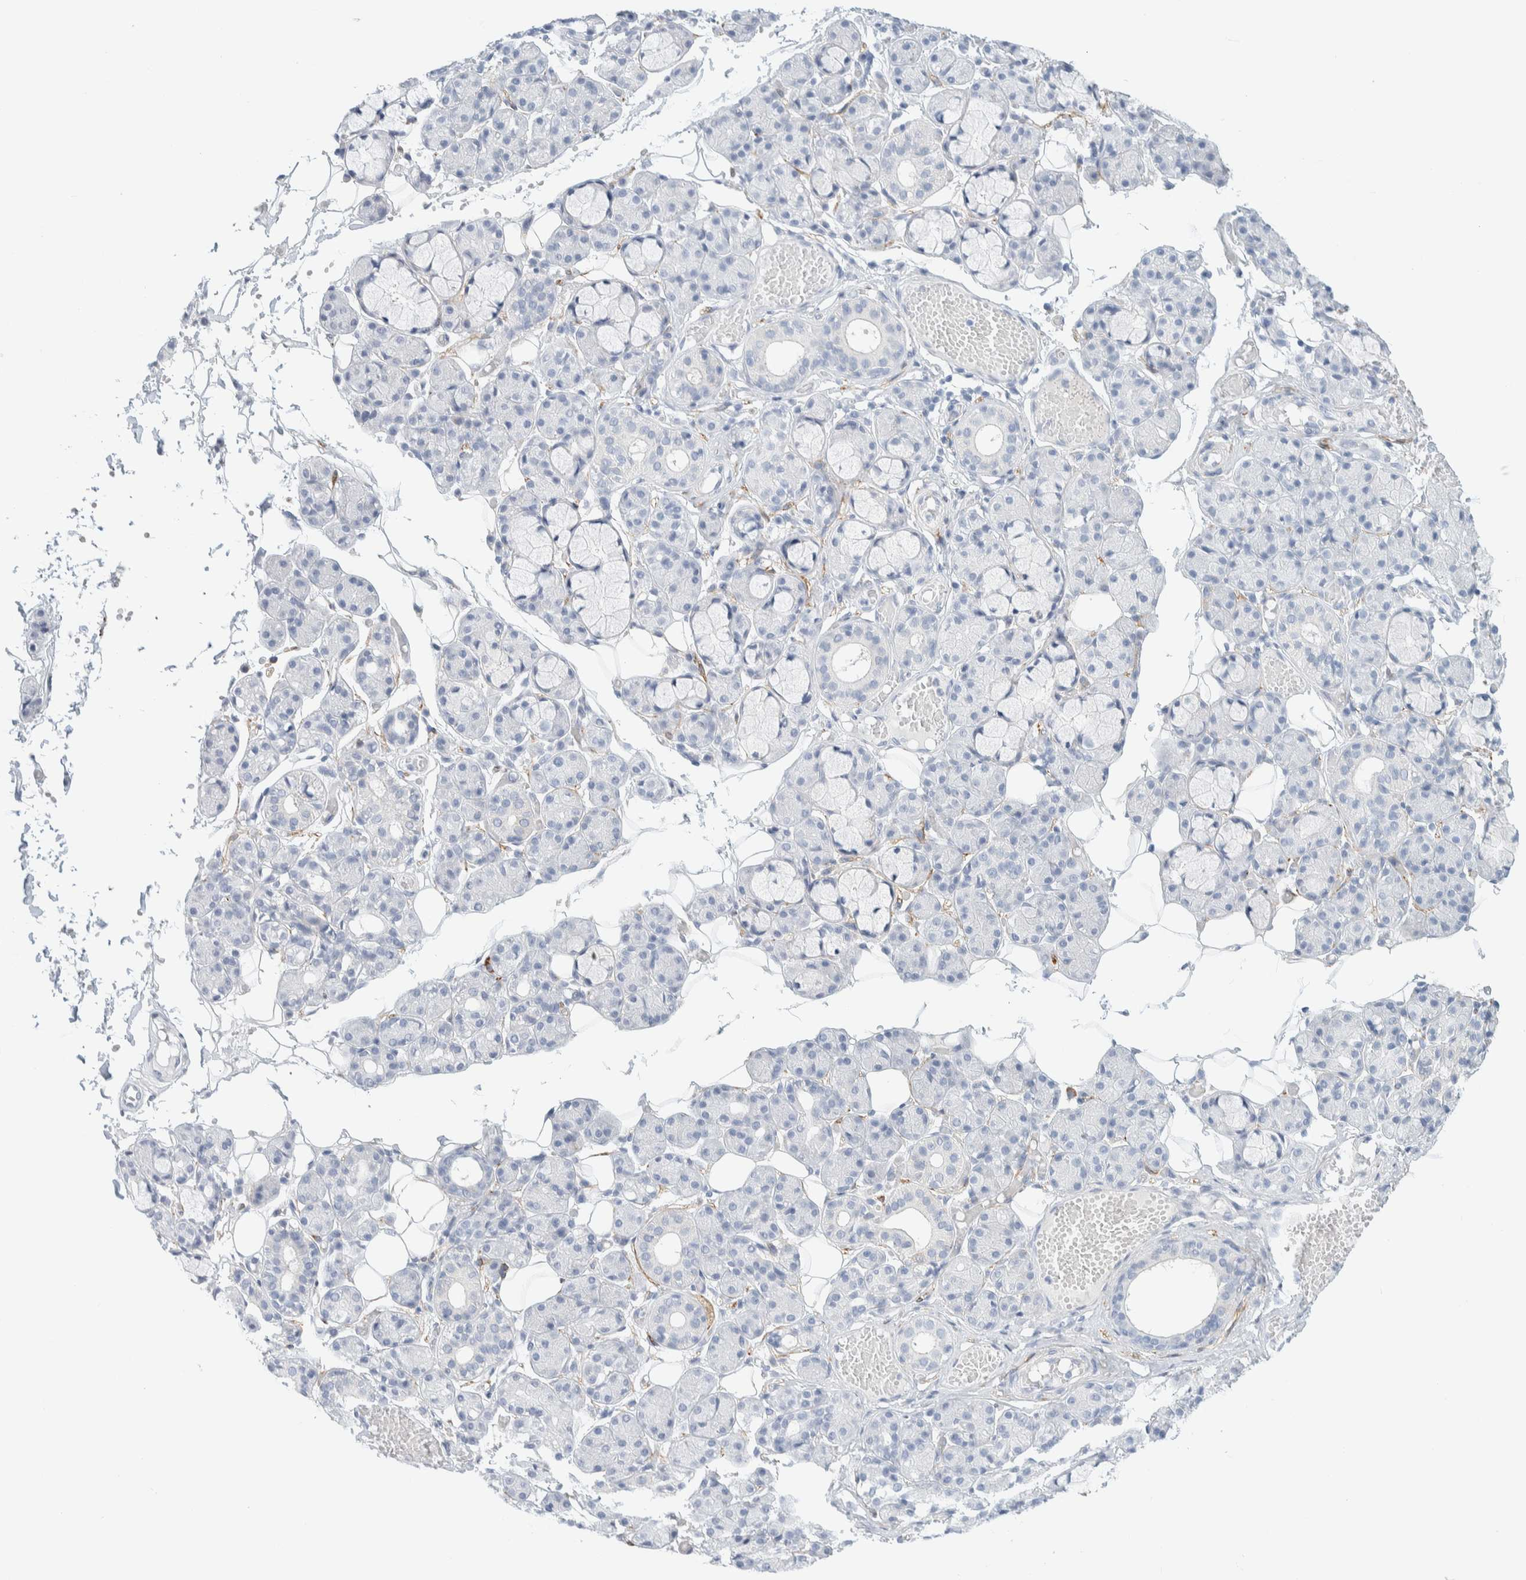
{"staining": {"intensity": "negative", "quantity": "none", "location": "none"}, "tissue": "salivary gland", "cell_type": "Glandular cells", "image_type": "normal", "snomed": [{"axis": "morphology", "description": "Normal tissue, NOS"}, {"axis": "topography", "description": "Salivary gland"}], "caption": "DAB (3,3'-diaminobenzidine) immunohistochemical staining of normal human salivary gland displays no significant staining in glandular cells.", "gene": "ATCAY", "patient": {"sex": "male", "age": 63}}